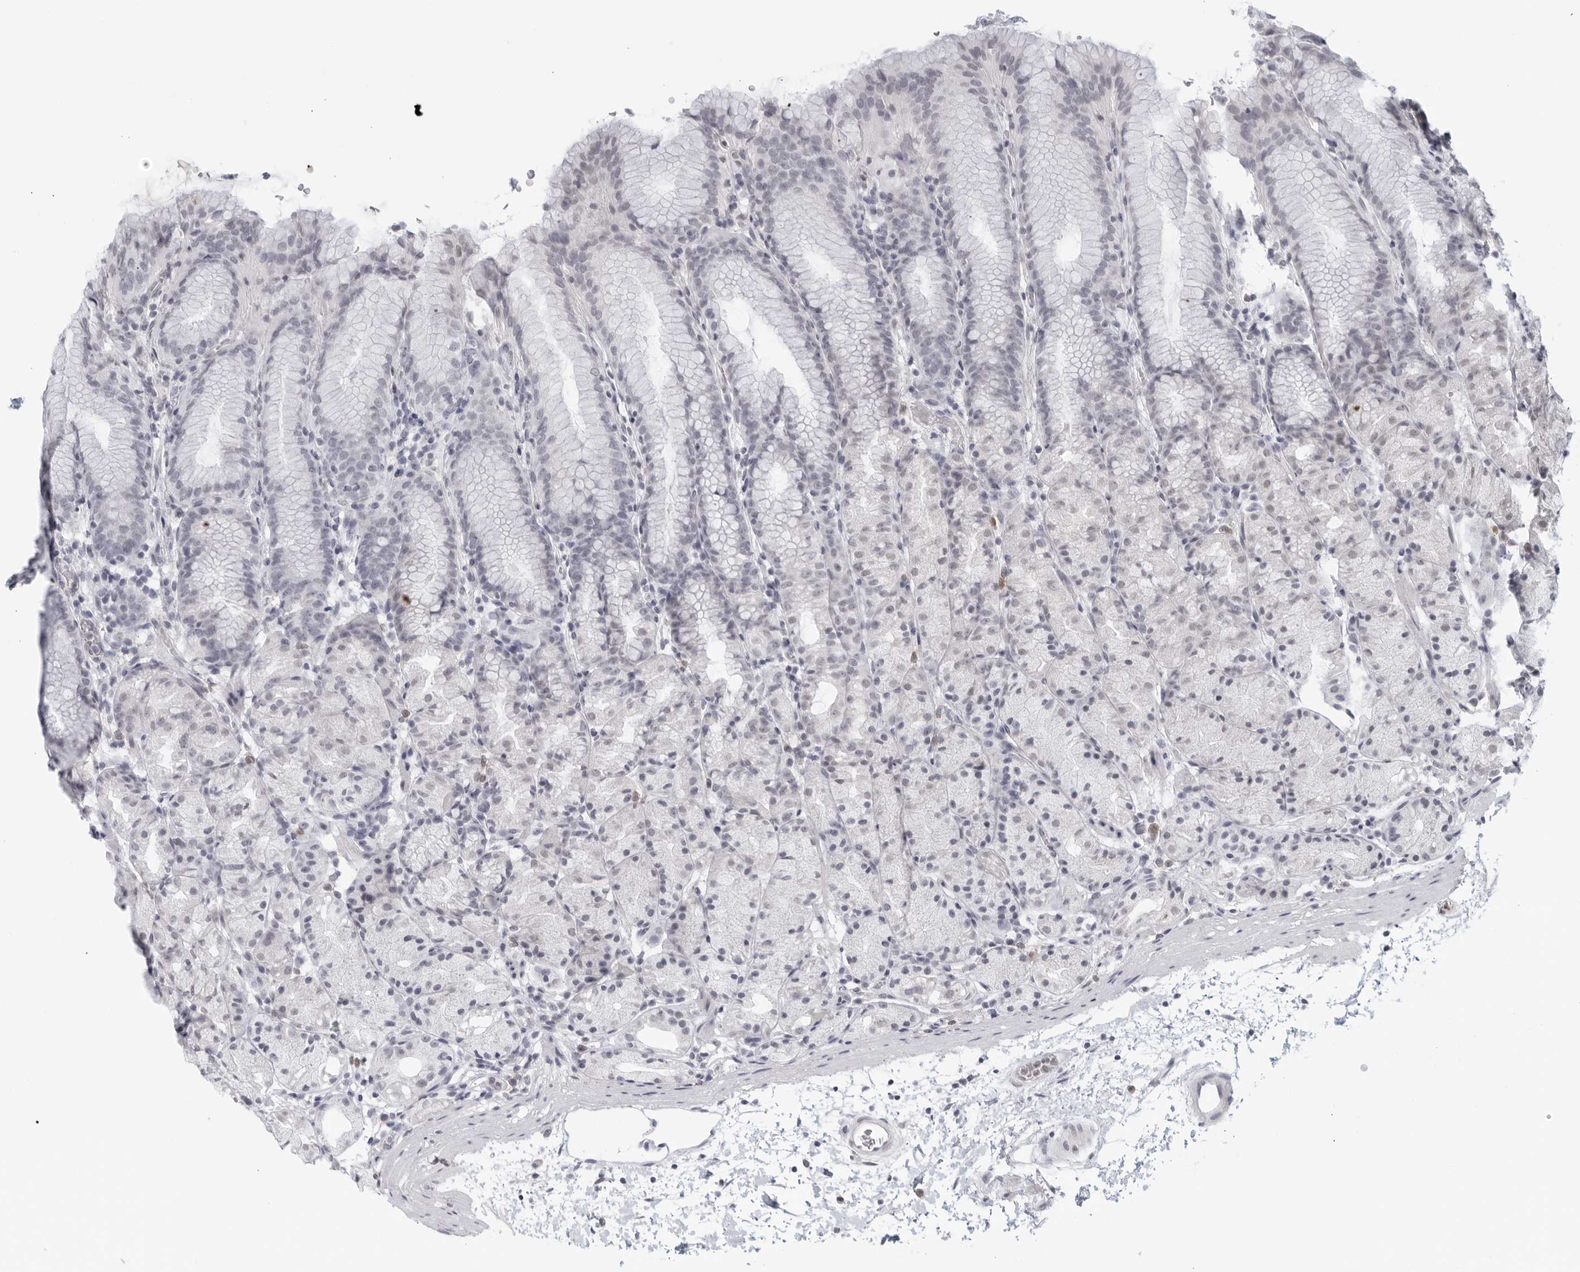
{"staining": {"intensity": "negative", "quantity": "none", "location": "none"}, "tissue": "stomach", "cell_type": "Glandular cells", "image_type": "normal", "snomed": [{"axis": "morphology", "description": "Normal tissue, NOS"}, {"axis": "topography", "description": "Stomach, upper"}], "caption": "There is no significant positivity in glandular cells of stomach. (Brightfield microscopy of DAB immunohistochemistry at high magnification).", "gene": "RAB11FIP3", "patient": {"sex": "male", "age": 48}}